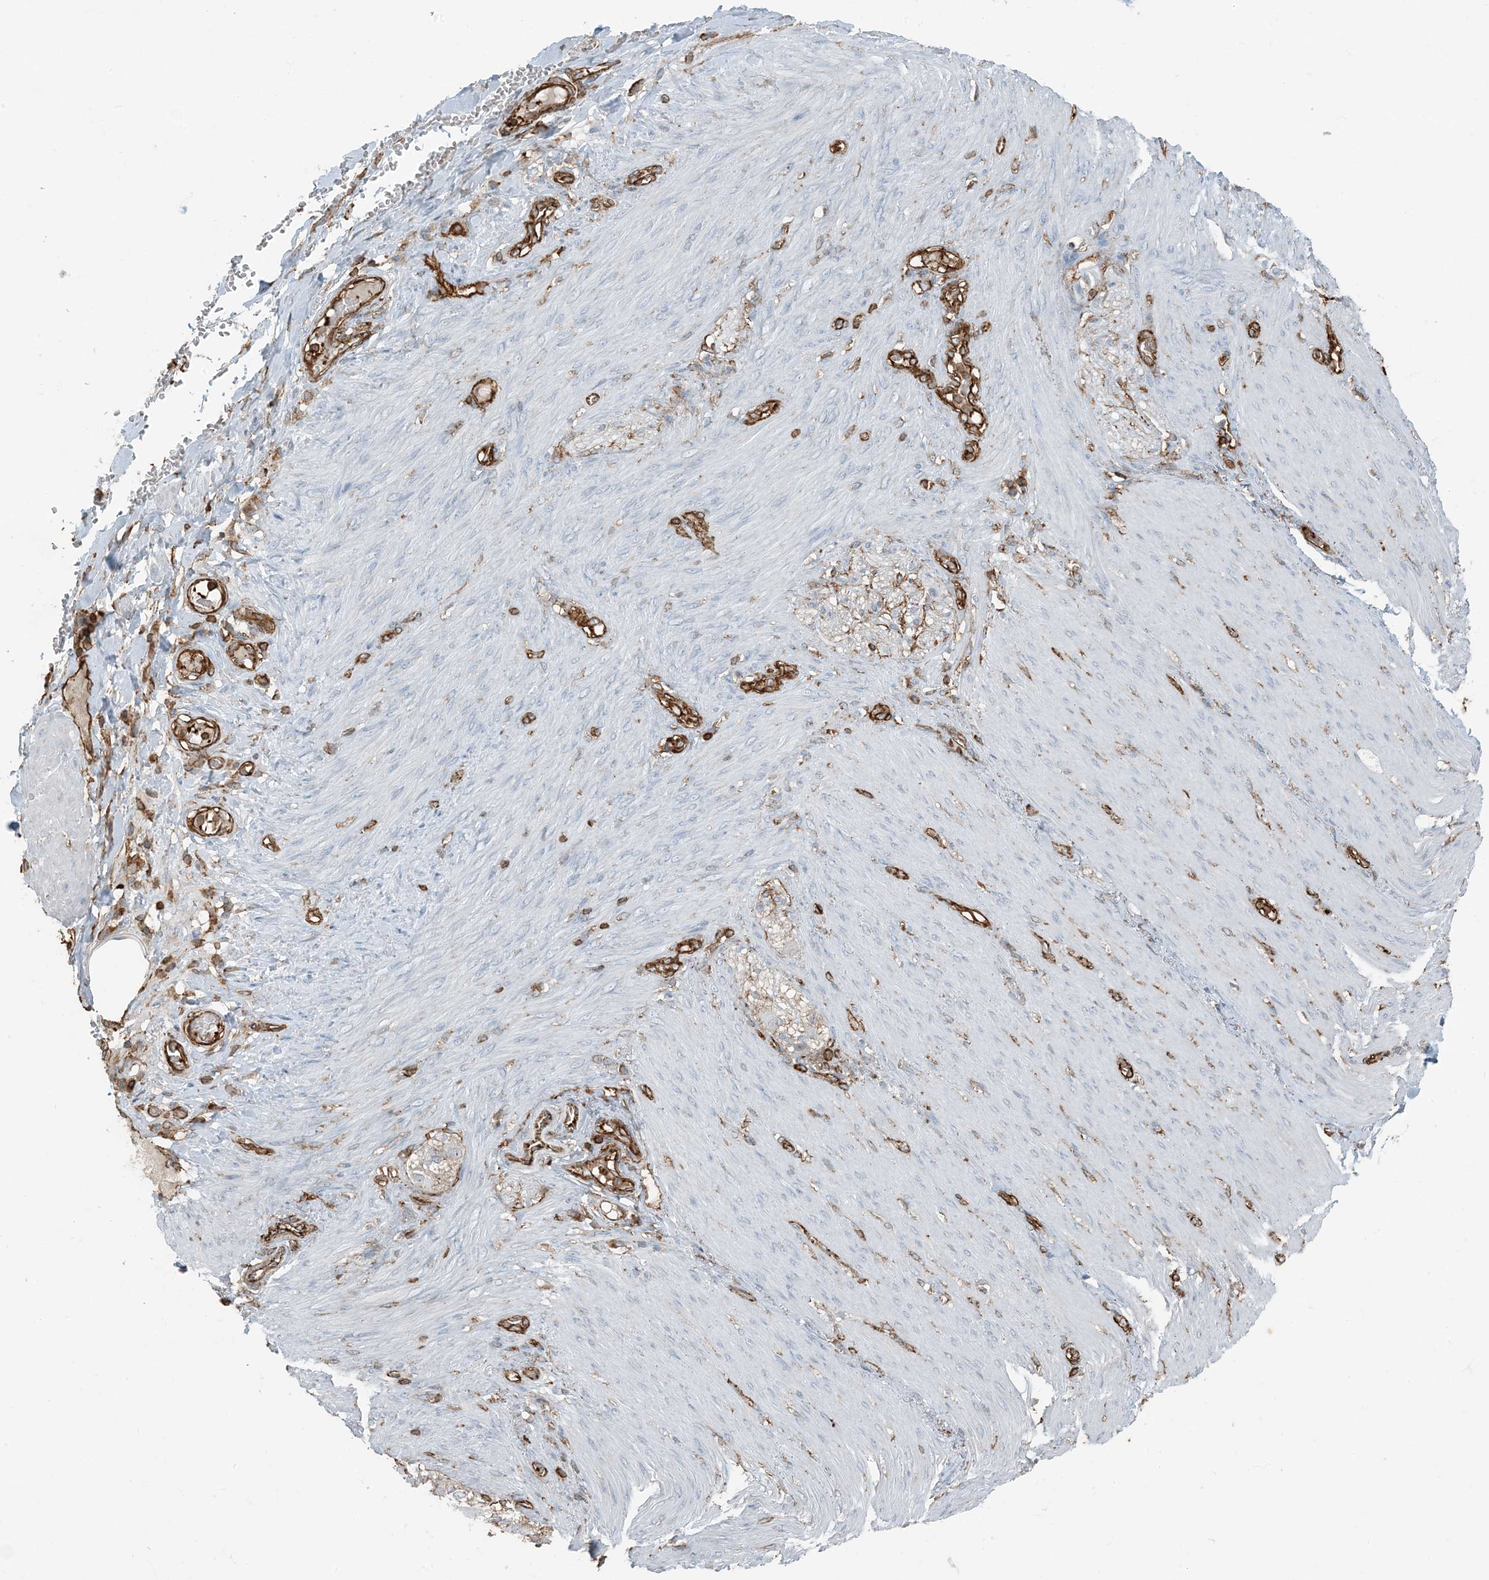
{"staining": {"intensity": "negative", "quantity": "none", "location": "none"}, "tissue": "adipose tissue", "cell_type": "Adipocytes", "image_type": "normal", "snomed": [{"axis": "morphology", "description": "Normal tissue, NOS"}, {"axis": "topography", "description": "Colon"}, {"axis": "topography", "description": "Peripheral nerve tissue"}], "caption": "Immunohistochemistry histopathology image of benign human adipose tissue stained for a protein (brown), which displays no staining in adipocytes.", "gene": "APOBEC3C", "patient": {"sex": "female", "age": 61}}